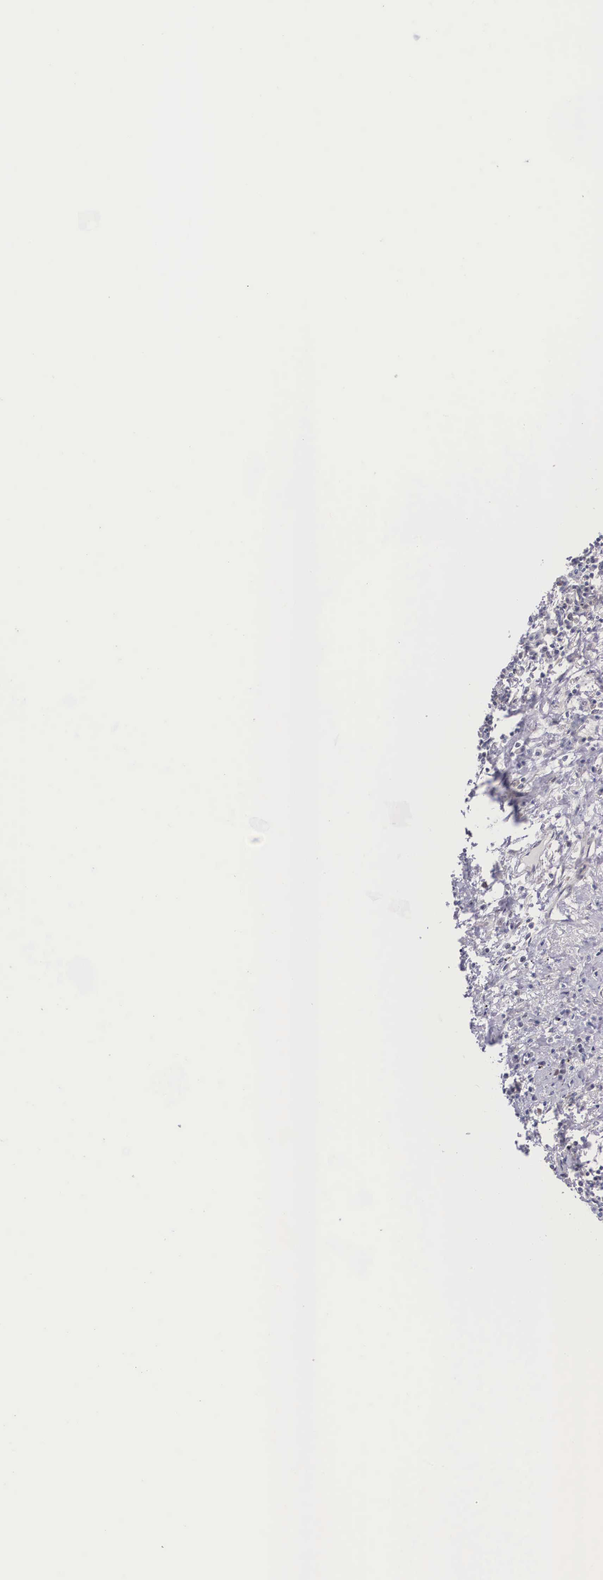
{"staining": {"intensity": "negative", "quantity": "none", "location": "none"}, "tissue": "lung cancer", "cell_type": "Tumor cells", "image_type": "cancer", "snomed": [{"axis": "morphology", "description": "Adenocarcinoma, NOS"}, {"axis": "topography", "description": "Lung"}], "caption": "IHC photomicrograph of human lung cancer stained for a protein (brown), which reveals no expression in tumor cells.", "gene": "IGBP1", "patient": {"sex": "male", "age": 60}}